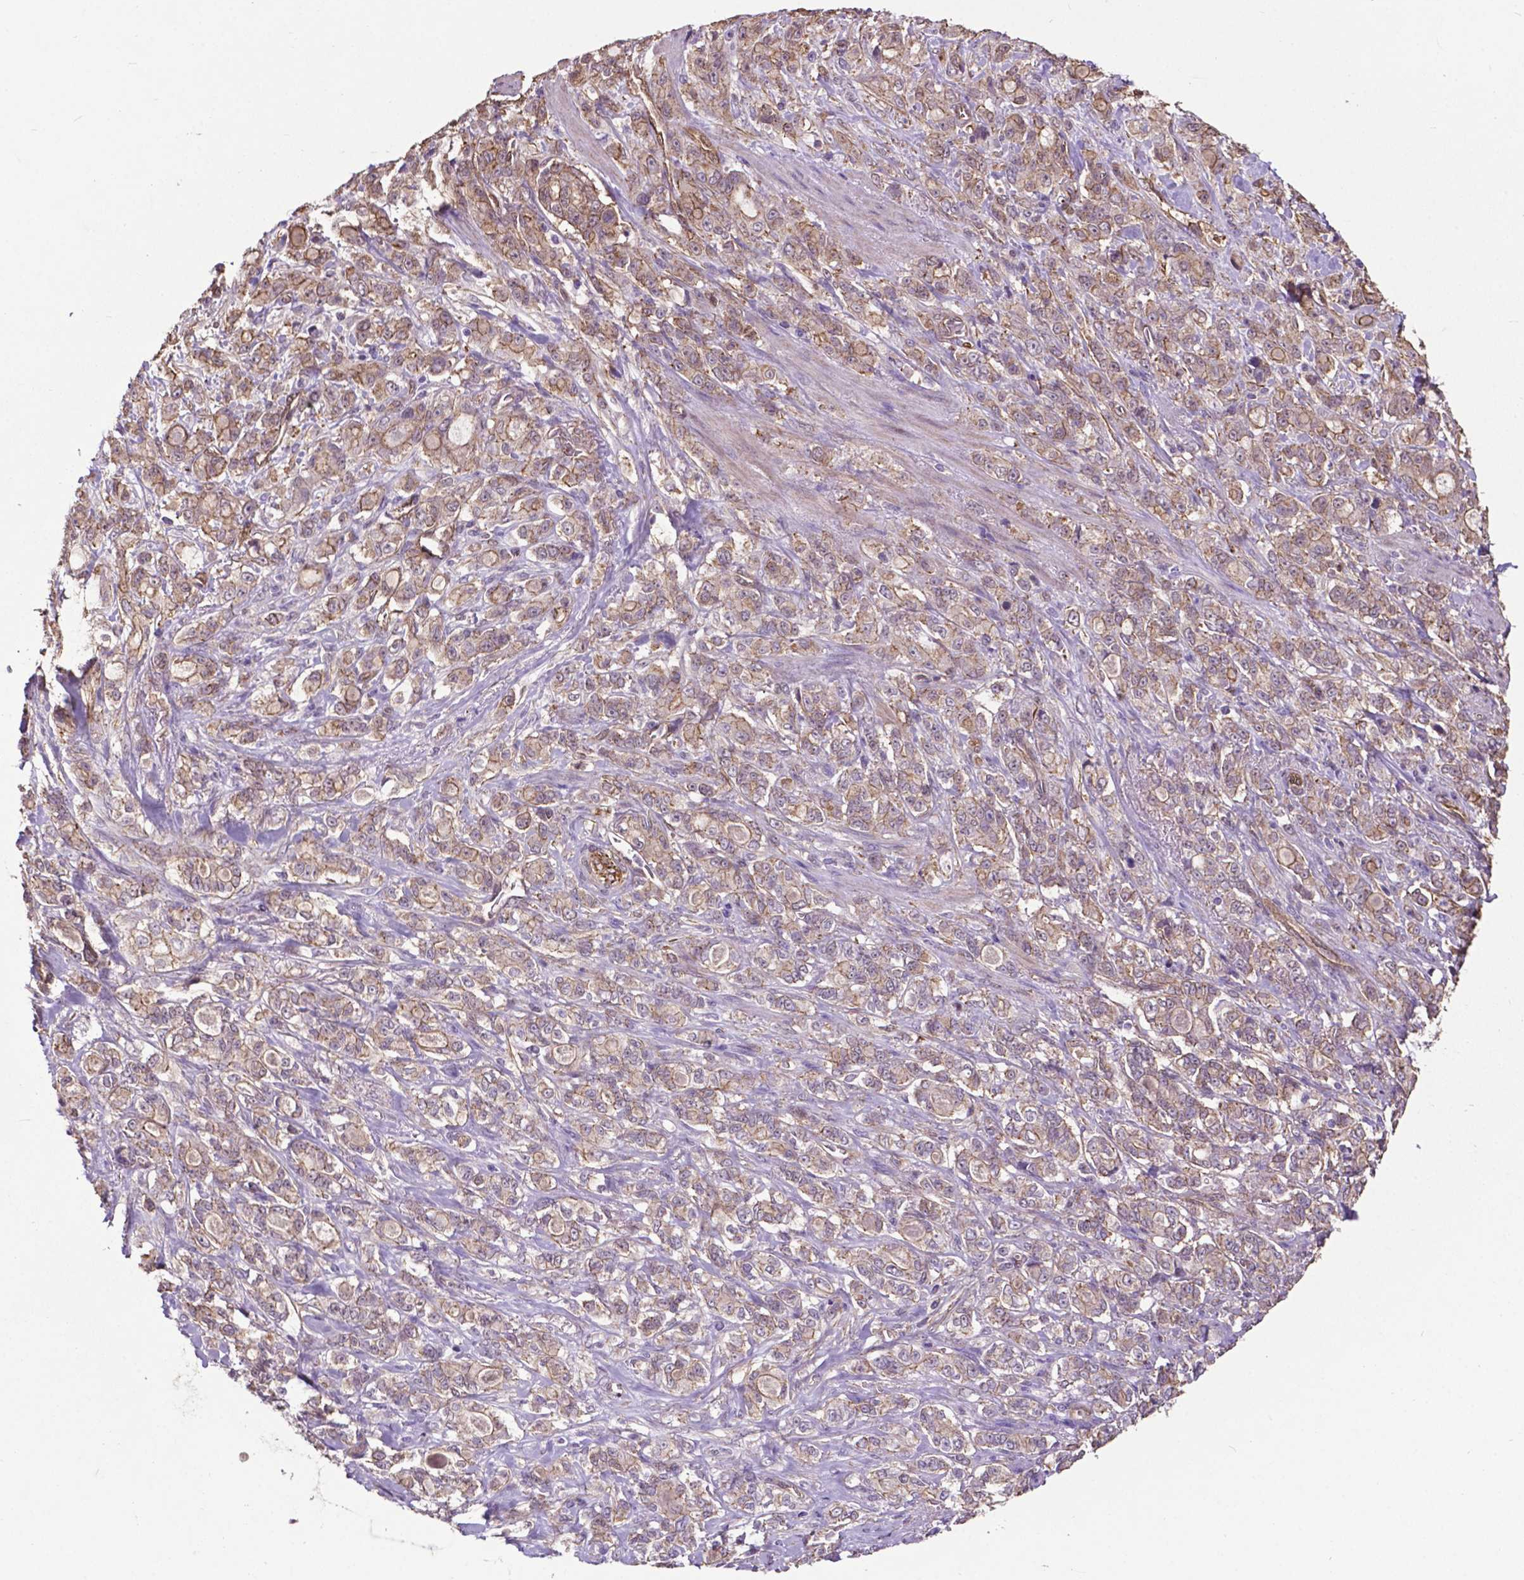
{"staining": {"intensity": "weak", "quantity": "25%-75%", "location": "cytoplasmic/membranous"}, "tissue": "stomach cancer", "cell_type": "Tumor cells", "image_type": "cancer", "snomed": [{"axis": "morphology", "description": "Adenocarcinoma, NOS"}, {"axis": "topography", "description": "Stomach"}], "caption": "A low amount of weak cytoplasmic/membranous positivity is identified in about 25%-75% of tumor cells in stomach cancer (adenocarcinoma) tissue.", "gene": "PDLIM1", "patient": {"sex": "male", "age": 63}}